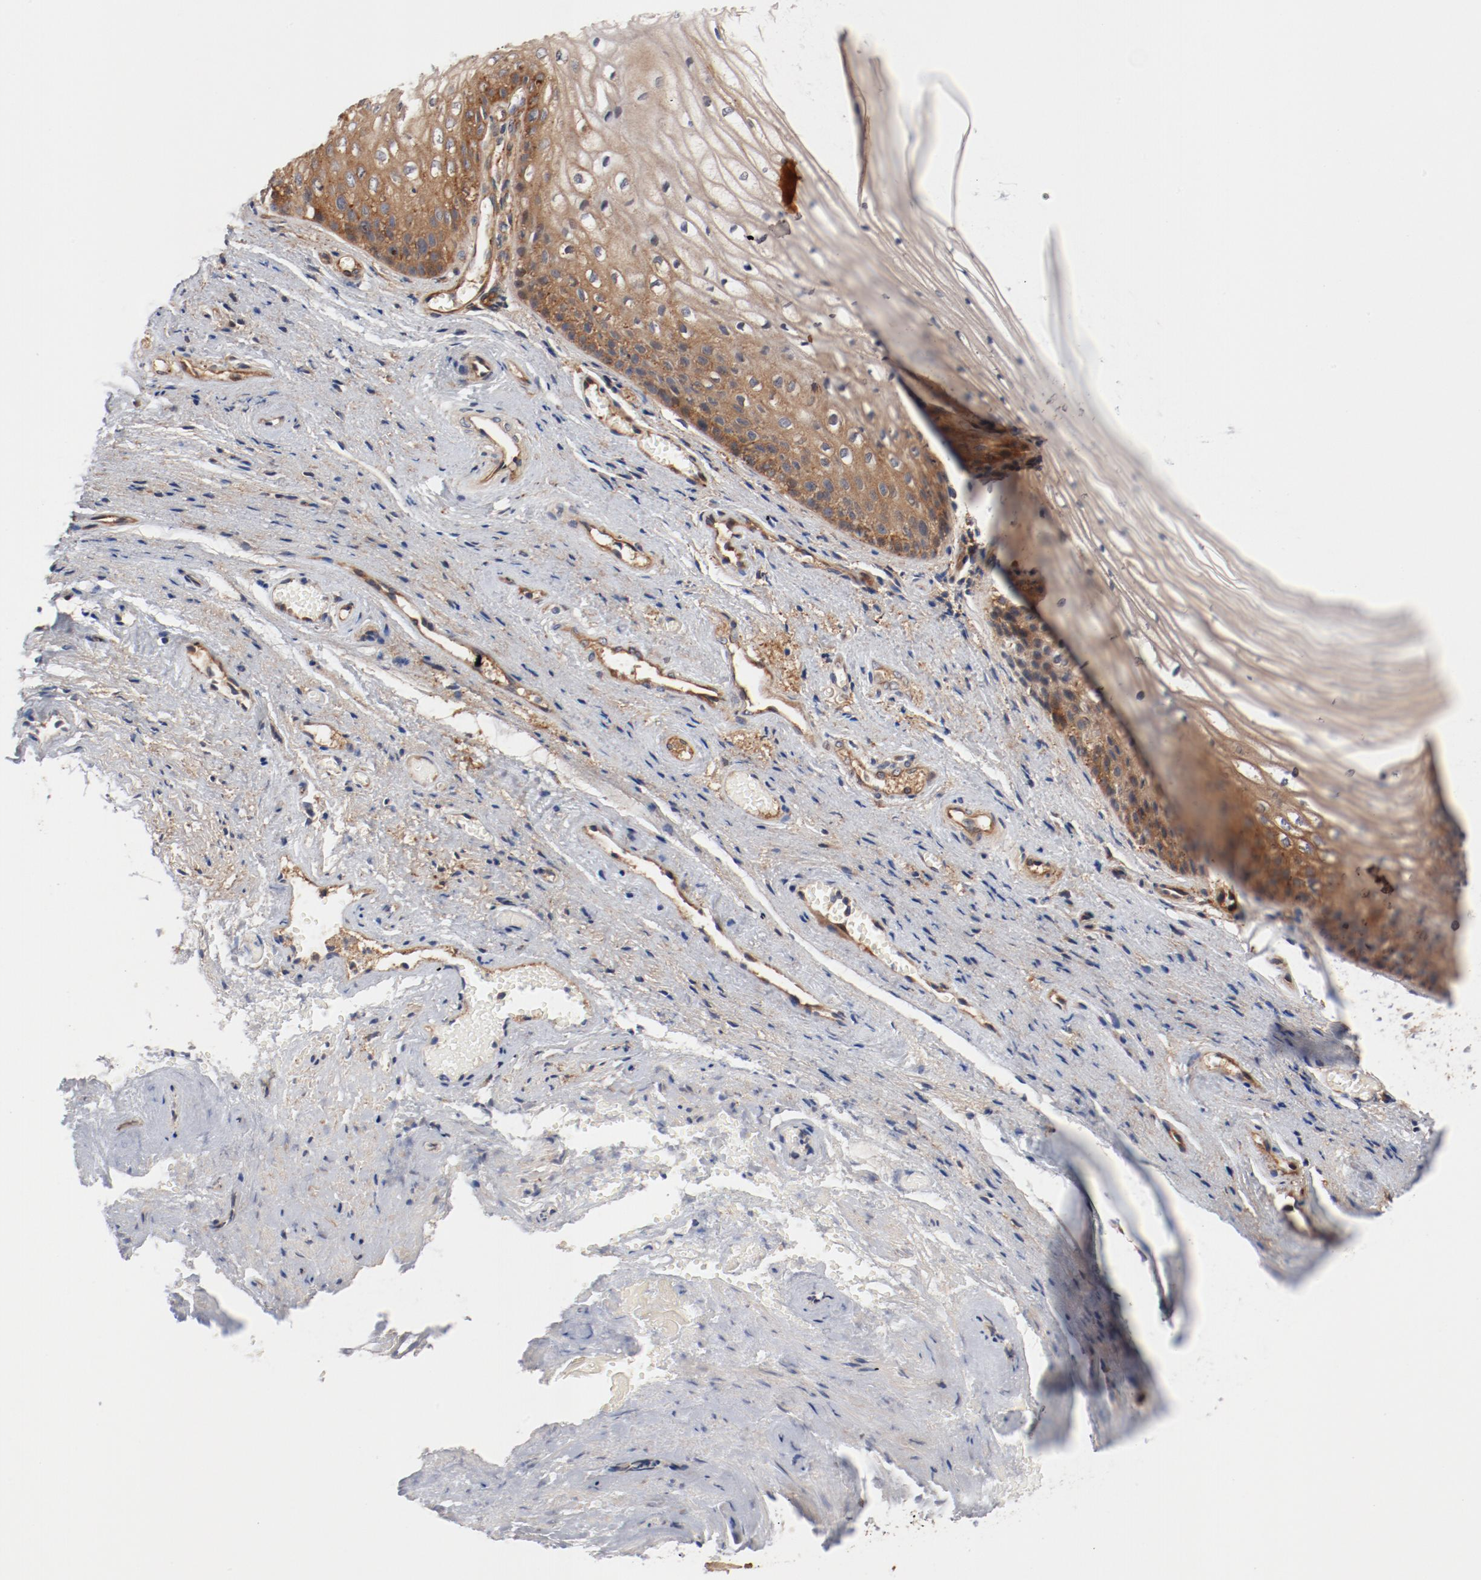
{"staining": {"intensity": "moderate", "quantity": ">75%", "location": "cytoplasmic/membranous"}, "tissue": "vagina", "cell_type": "Squamous epithelial cells", "image_type": "normal", "snomed": [{"axis": "morphology", "description": "Normal tissue, NOS"}, {"axis": "topography", "description": "Vagina"}], "caption": "About >75% of squamous epithelial cells in benign human vagina display moderate cytoplasmic/membranous protein staining as visualized by brown immunohistochemical staining.", "gene": "PITPNM2", "patient": {"sex": "female", "age": 34}}